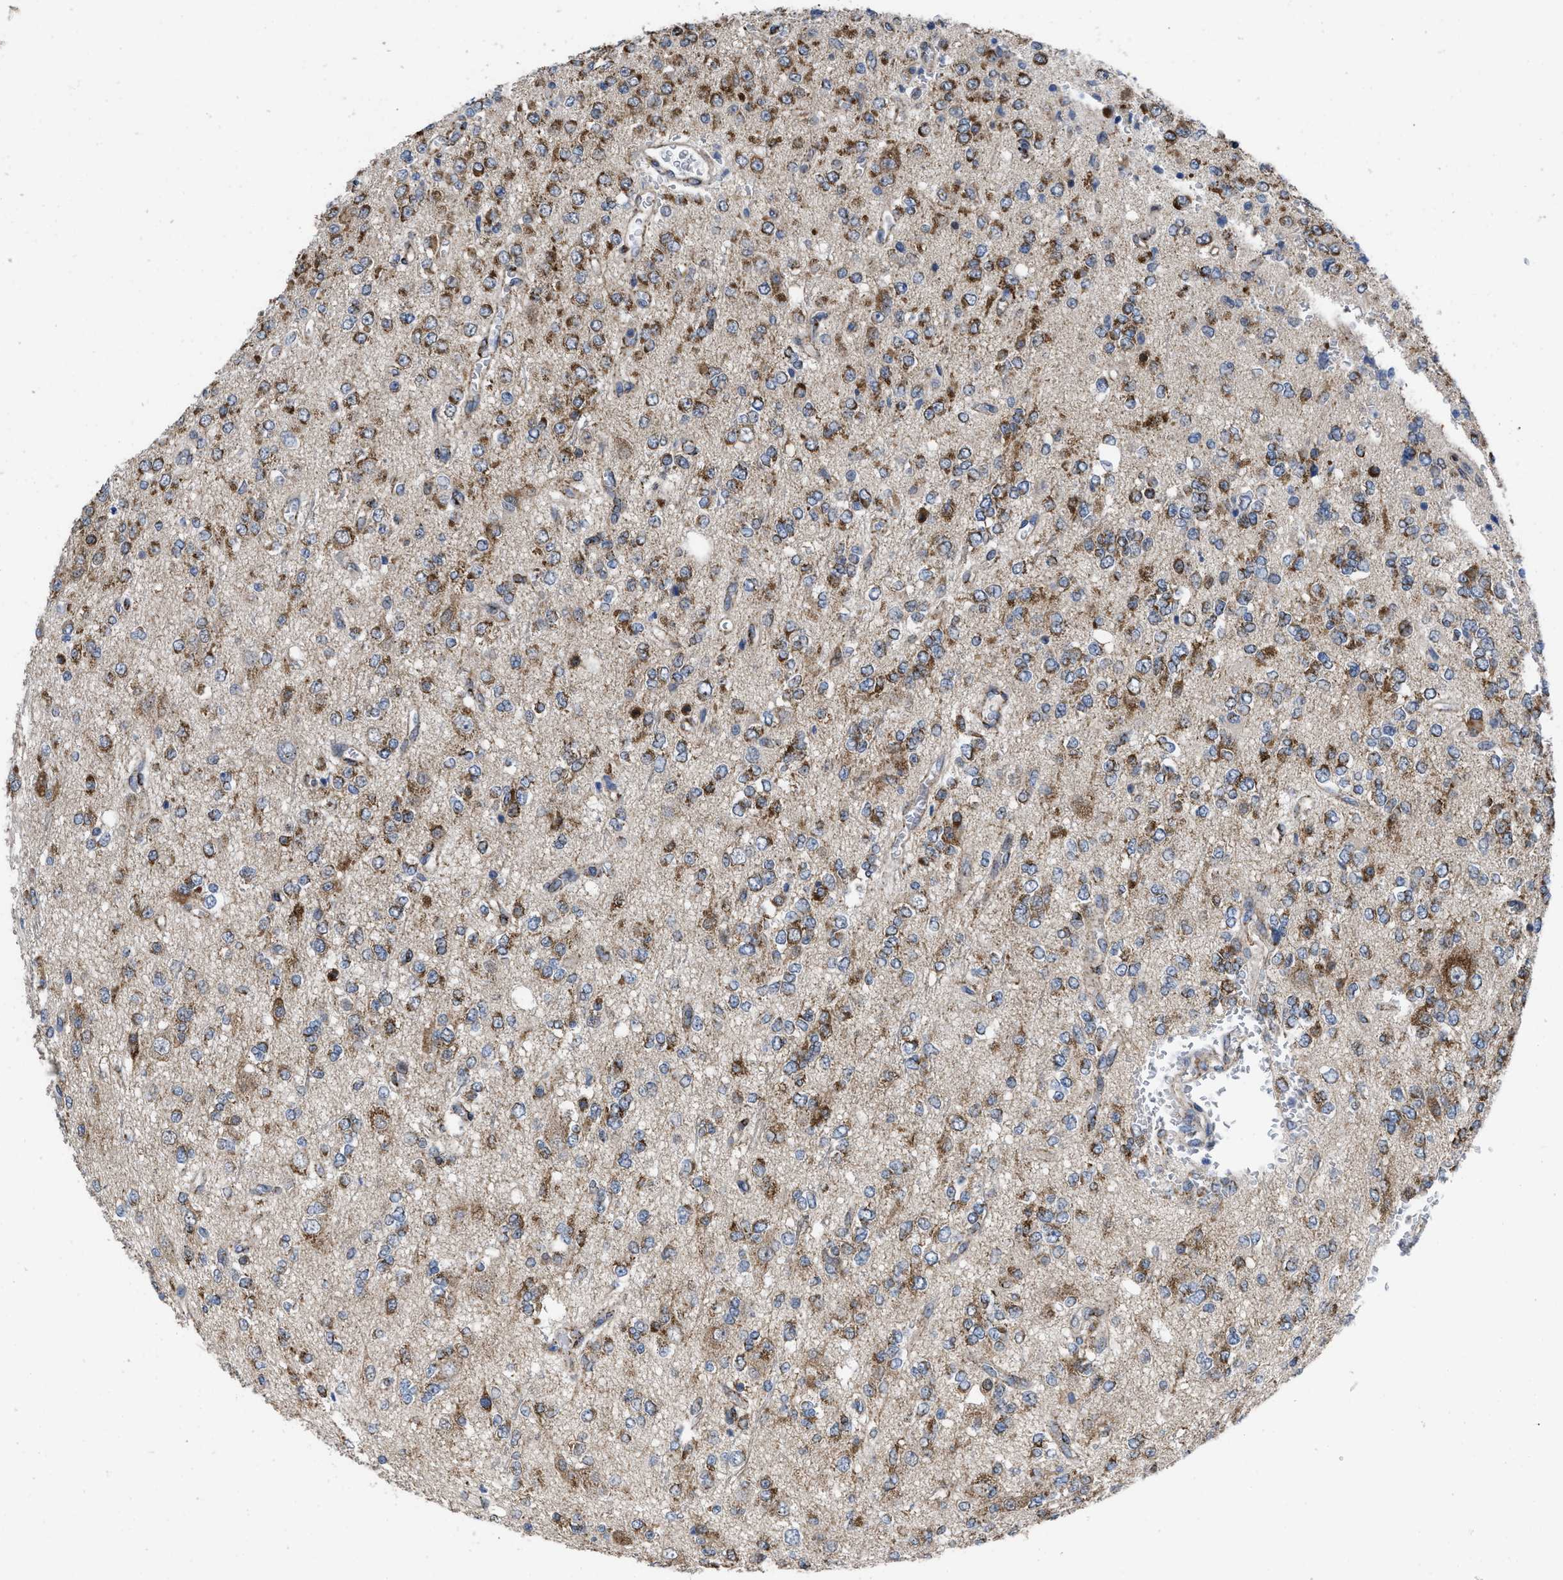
{"staining": {"intensity": "moderate", "quantity": ">75%", "location": "cytoplasmic/membranous"}, "tissue": "glioma", "cell_type": "Tumor cells", "image_type": "cancer", "snomed": [{"axis": "morphology", "description": "Glioma, malignant, Low grade"}, {"axis": "topography", "description": "Brain"}], "caption": "DAB (3,3'-diaminobenzidine) immunohistochemical staining of human glioma shows moderate cytoplasmic/membranous protein positivity in approximately >75% of tumor cells.", "gene": "AKAP1", "patient": {"sex": "male", "age": 38}}